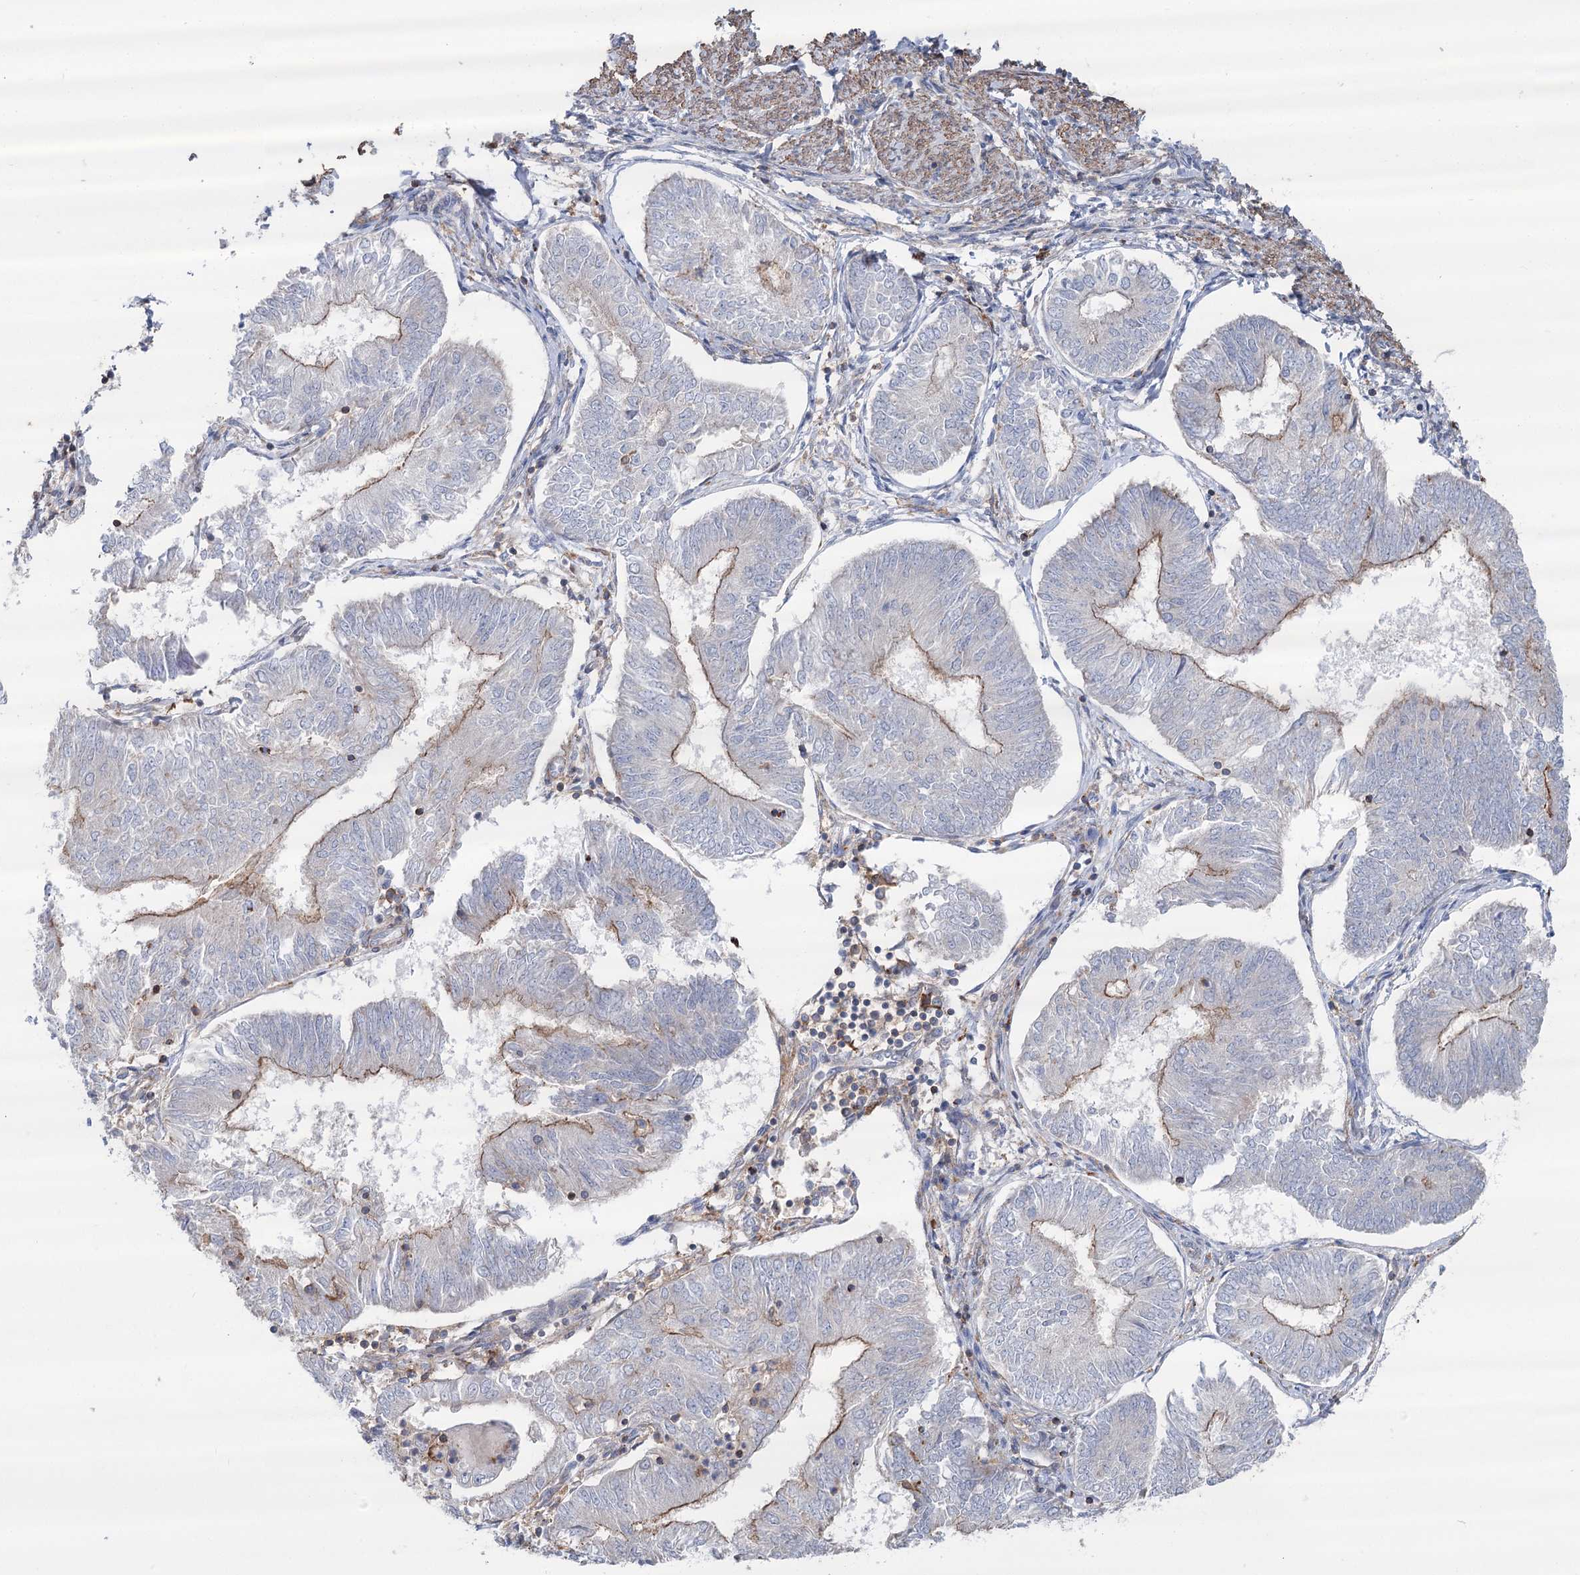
{"staining": {"intensity": "moderate", "quantity": "<25%", "location": "cytoplasmic/membranous"}, "tissue": "endometrial cancer", "cell_type": "Tumor cells", "image_type": "cancer", "snomed": [{"axis": "morphology", "description": "Adenocarcinoma, NOS"}, {"axis": "topography", "description": "Endometrium"}], "caption": "The micrograph demonstrates a brown stain indicating the presence of a protein in the cytoplasmic/membranous of tumor cells in endometrial cancer. The staining is performed using DAB brown chromogen to label protein expression. The nuclei are counter-stained blue using hematoxylin.", "gene": "LARP1B", "patient": {"sex": "female", "age": 58}}